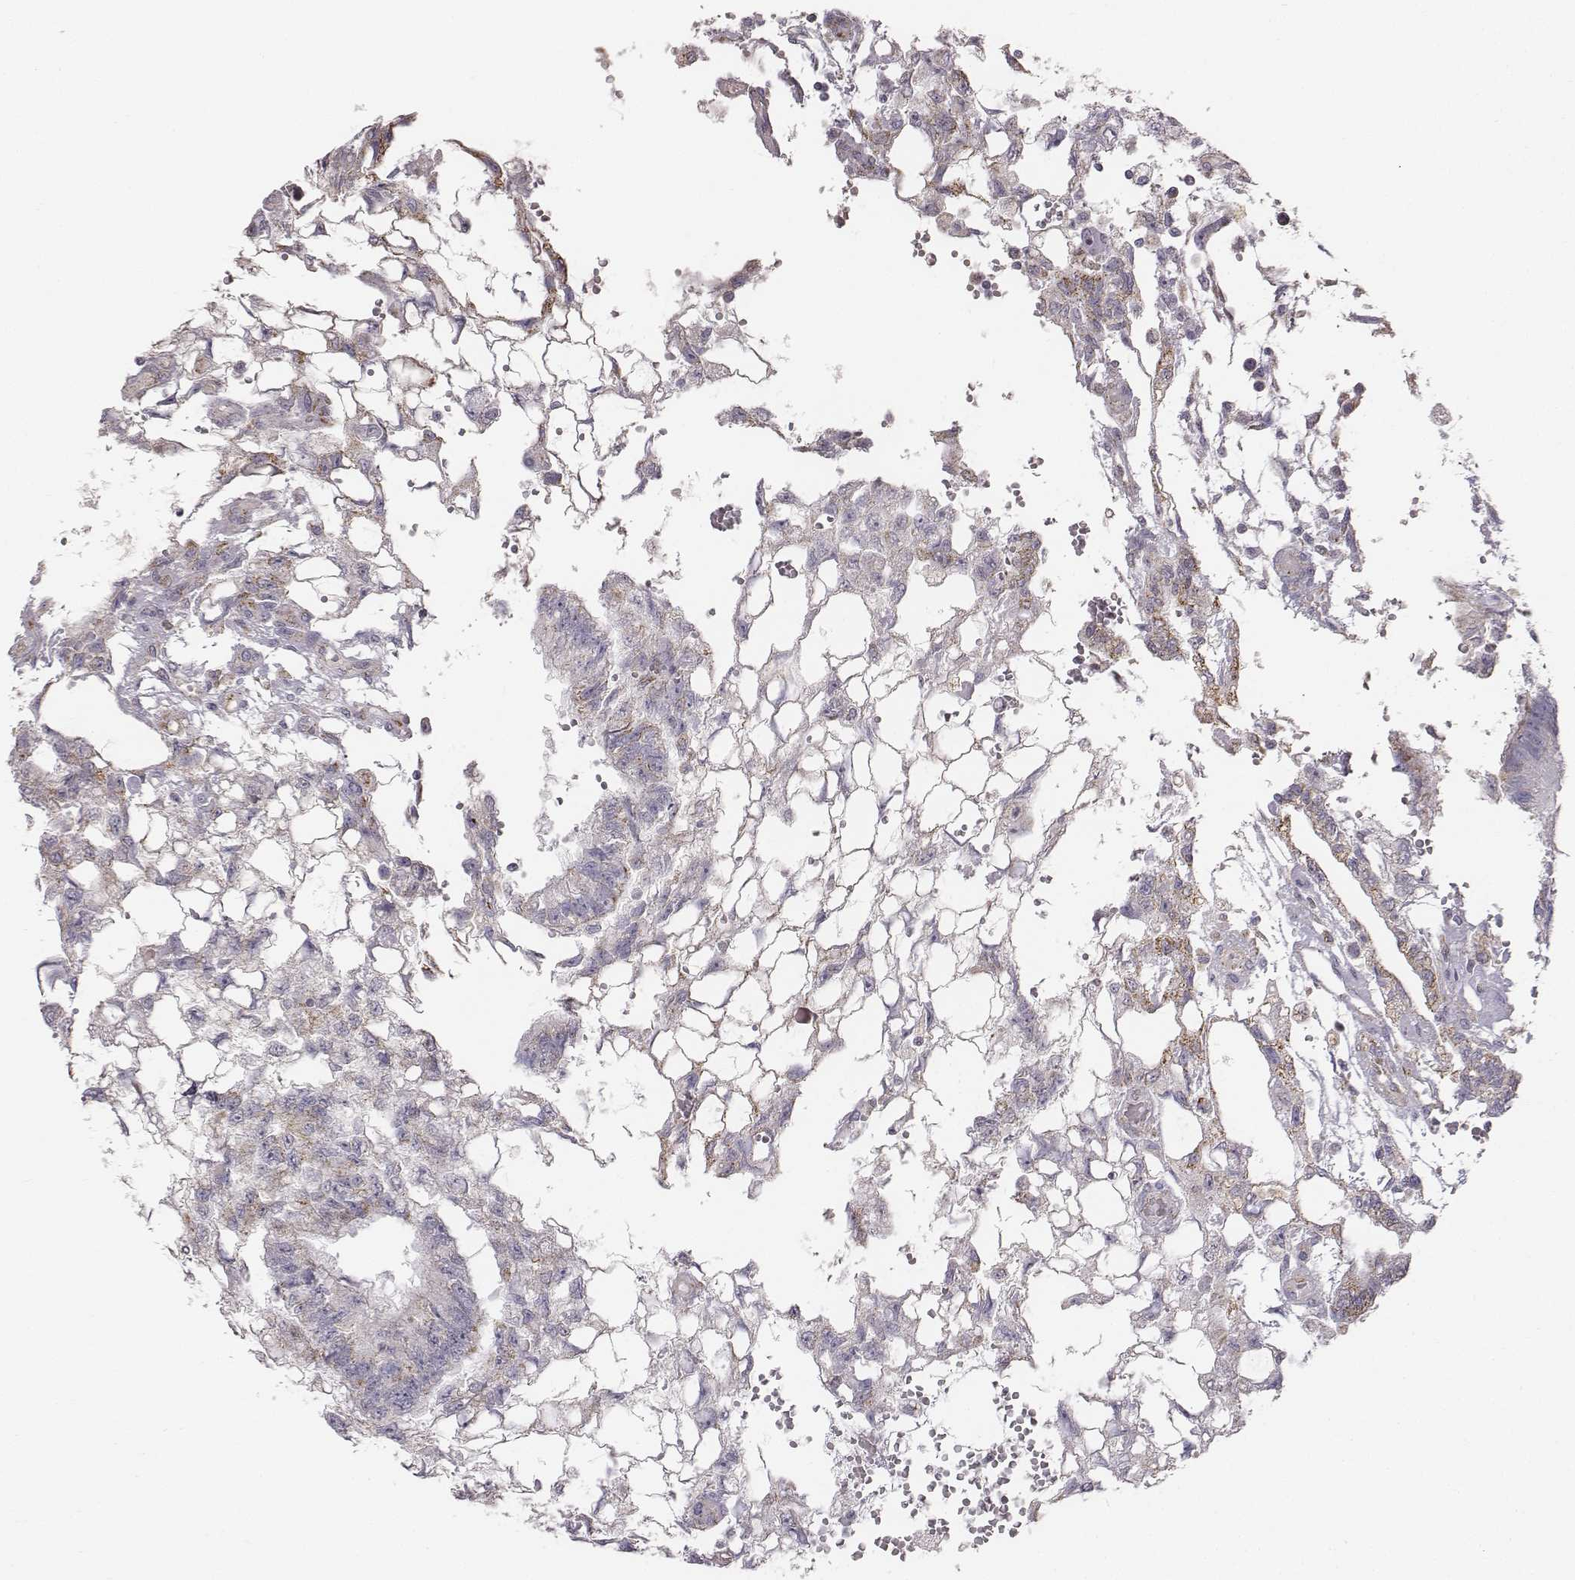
{"staining": {"intensity": "moderate", "quantity": "<25%", "location": "cytoplasmic/membranous"}, "tissue": "testis cancer", "cell_type": "Tumor cells", "image_type": "cancer", "snomed": [{"axis": "morphology", "description": "Carcinoma, Embryonal, NOS"}, {"axis": "topography", "description": "Testis"}], "caption": "The image shows immunohistochemical staining of testis cancer. There is moderate cytoplasmic/membranous staining is seen in about <25% of tumor cells.", "gene": "ABCD3", "patient": {"sex": "male", "age": 32}}